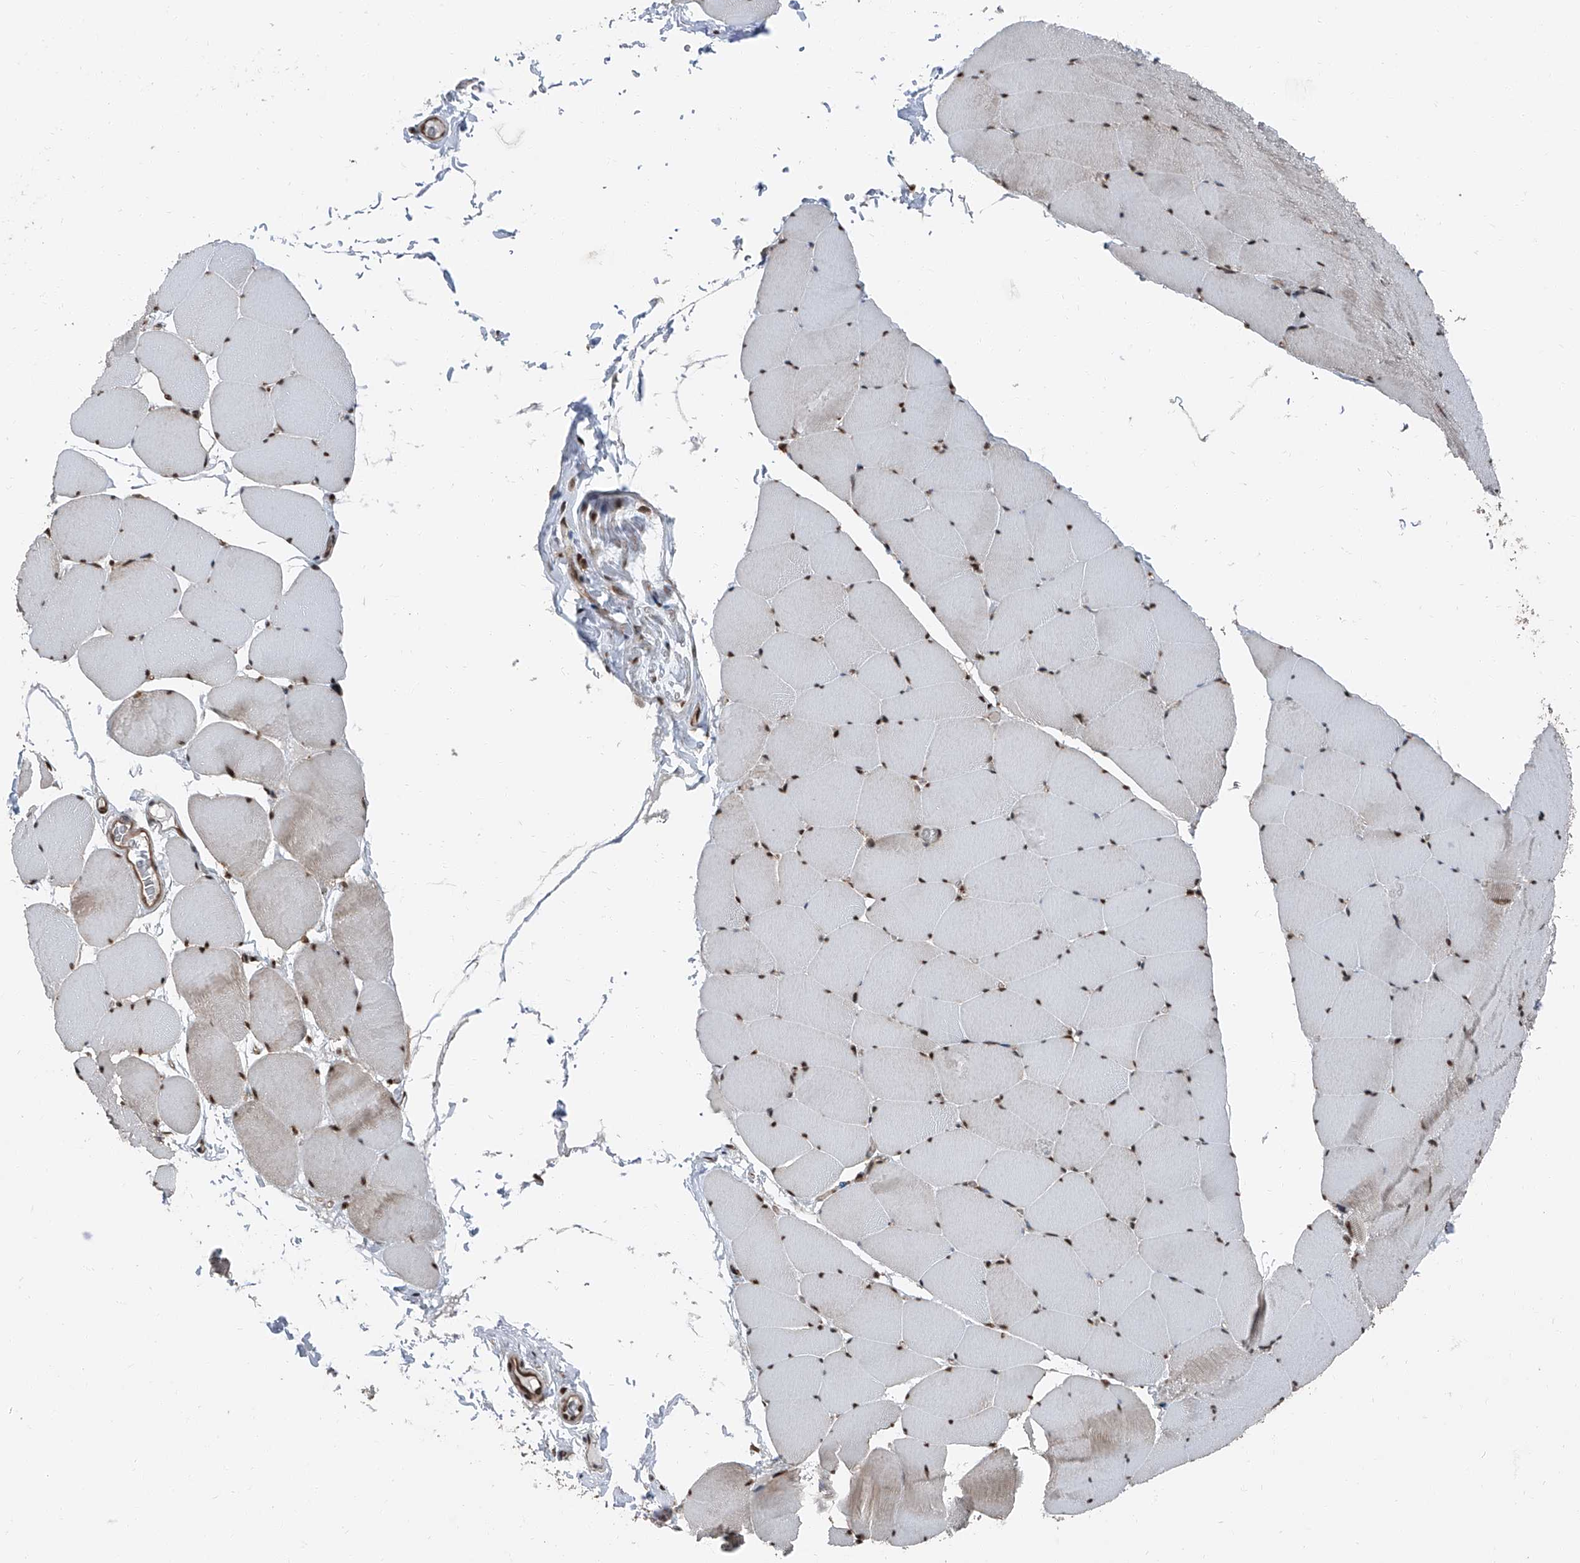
{"staining": {"intensity": "moderate", "quantity": ">75%", "location": "nuclear"}, "tissue": "skeletal muscle", "cell_type": "Myocytes", "image_type": "normal", "snomed": [{"axis": "morphology", "description": "Normal tissue, NOS"}, {"axis": "topography", "description": "Skeletal muscle"}], "caption": "An immunohistochemistry micrograph of benign tissue is shown. Protein staining in brown highlights moderate nuclear positivity in skeletal muscle within myocytes. (brown staining indicates protein expression, while blue staining denotes nuclei).", "gene": "FKBP5", "patient": {"sex": "male", "age": 62}}